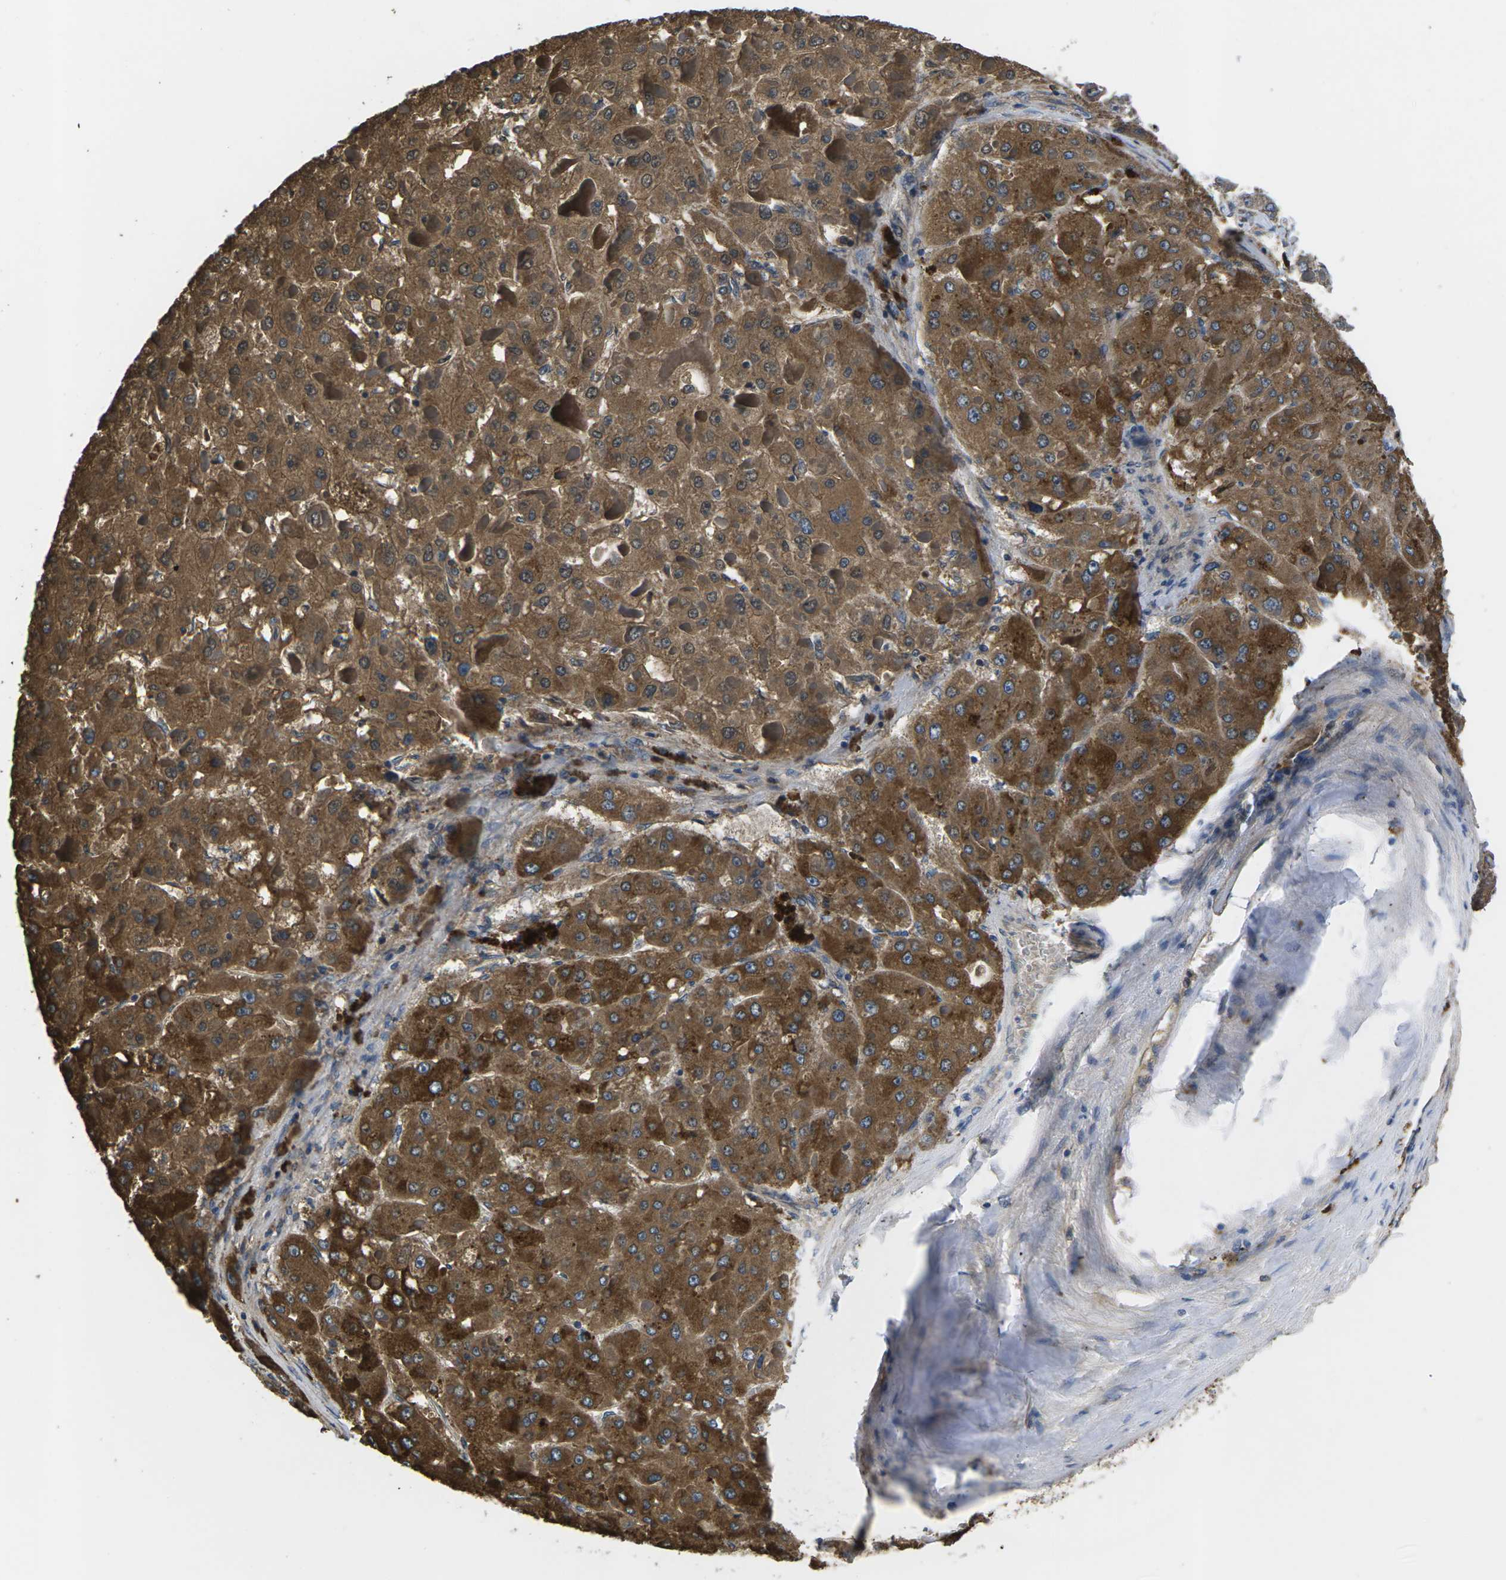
{"staining": {"intensity": "moderate", "quantity": ">75%", "location": "cytoplasmic/membranous"}, "tissue": "liver cancer", "cell_type": "Tumor cells", "image_type": "cancer", "snomed": [{"axis": "morphology", "description": "Carcinoma, Hepatocellular, NOS"}, {"axis": "topography", "description": "Liver"}], "caption": "IHC (DAB (3,3'-diaminobenzidine)) staining of hepatocellular carcinoma (liver) exhibits moderate cytoplasmic/membranous protein positivity in about >75% of tumor cells. The staining is performed using DAB brown chromogen to label protein expression. The nuclei are counter-stained blue using hematoxylin.", "gene": "PLCE1", "patient": {"sex": "female", "age": 73}}